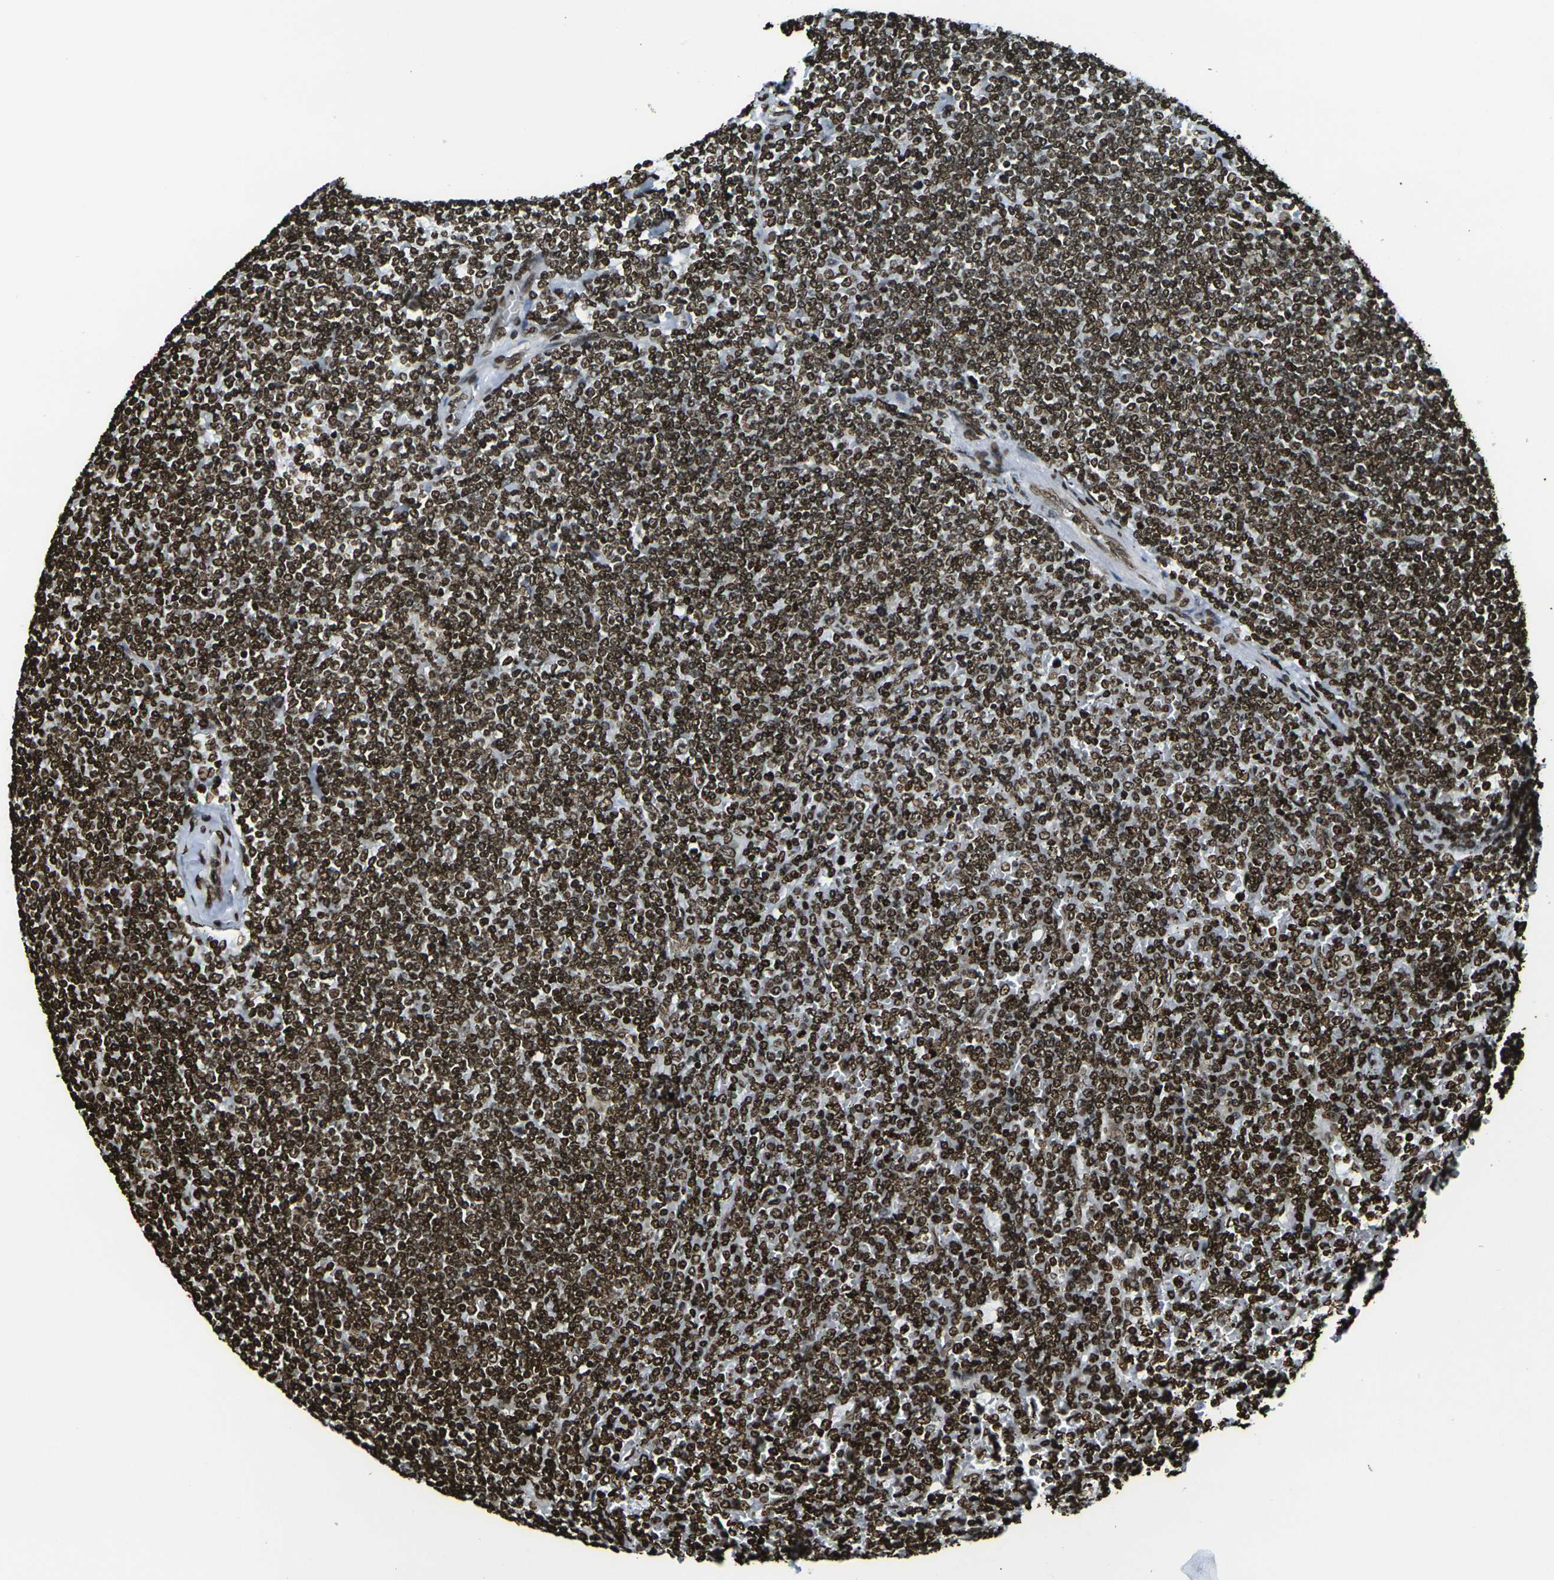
{"staining": {"intensity": "strong", "quantity": ">75%", "location": "nuclear"}, "tissue": "lymphoma", "cell_type": "Tumor cells", "image_type": "cancer", "snomed": [{"axis": "morphology", "description": "Malignant lymphoma, non-Hodgkin's type, Low grade"}, {"axis": "topography", "description": "Spleen"}], "caption": "Lymphoma stained with a protein marker shows strong staining in tumor cells.", "gene": "H1-2", "patient": {"sex": "female", "age": 19}}